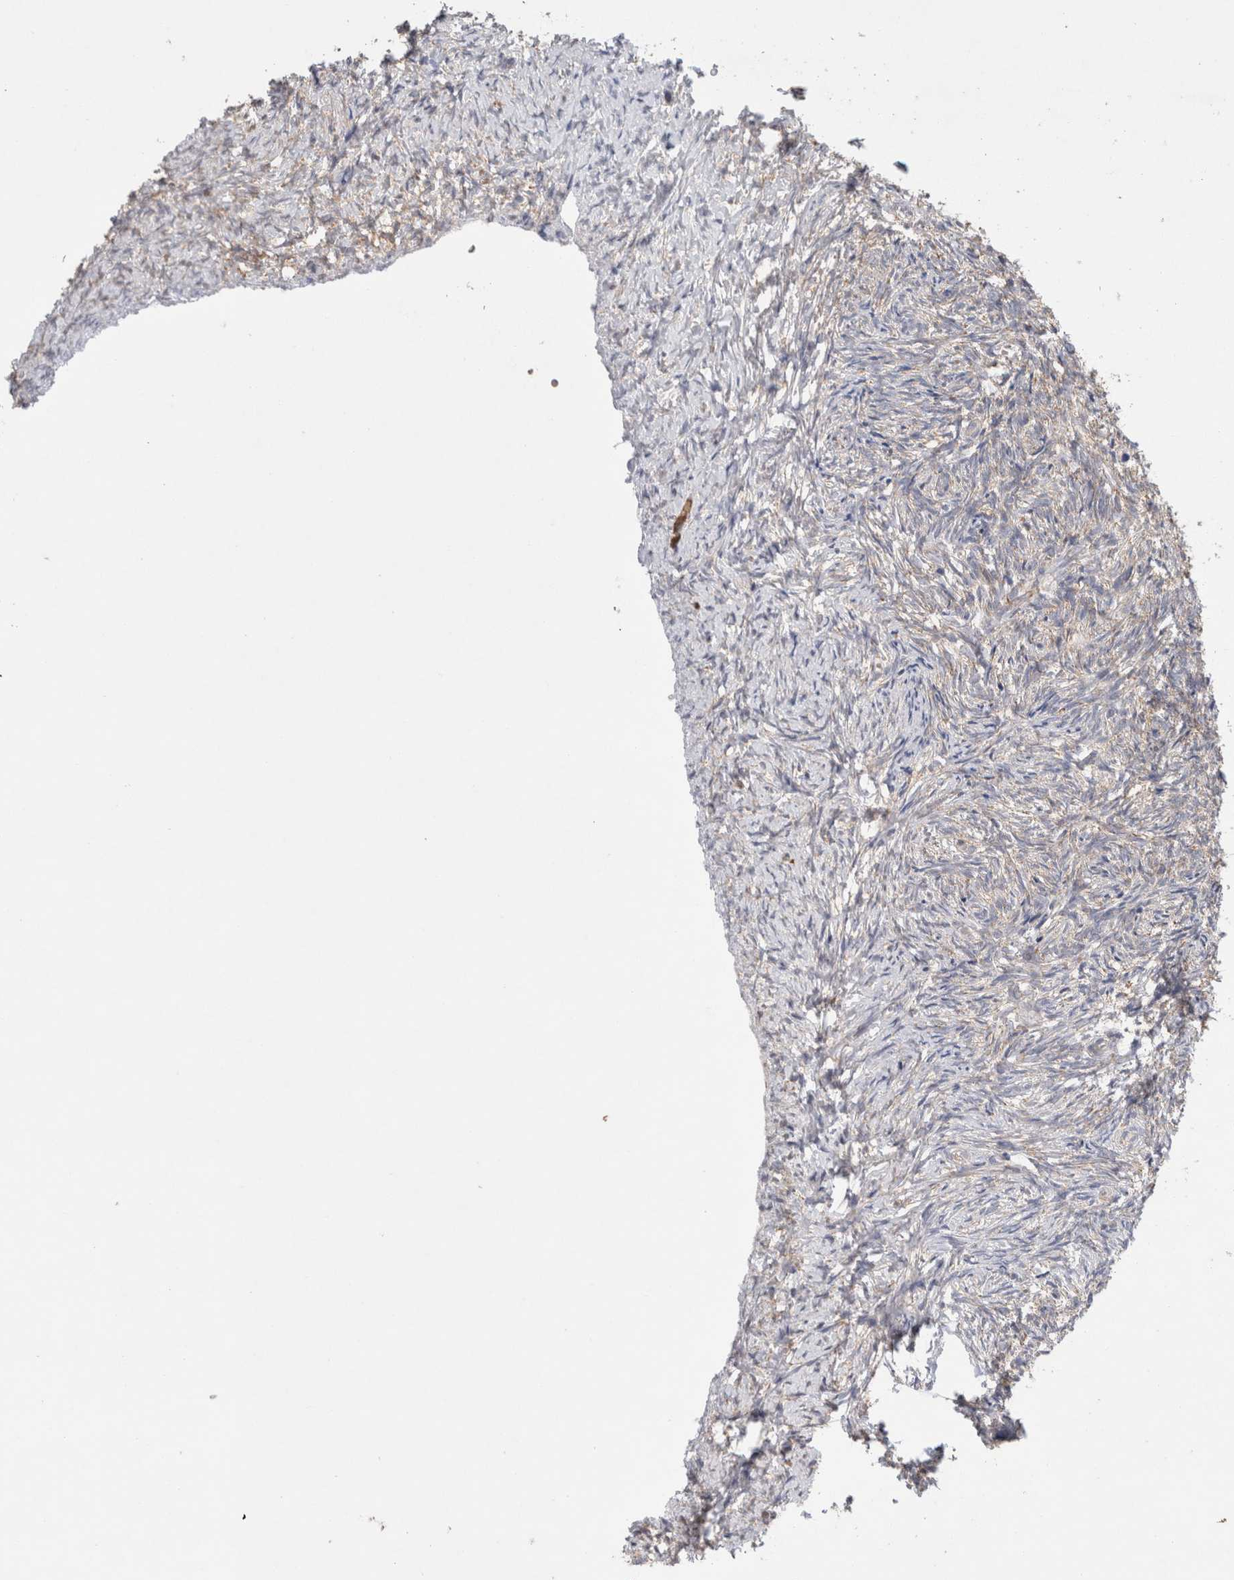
{"staining": {"intensity": "strong", "quantity": ">75%", "location": "cytoplasmic/membranous"}, "tissue": "ovary", "cell_type": "Follicle cells", "image_type": "normal", "snomed": [{"axis": "morphology", "description": "Normal tissue, NOS"}, {"axis": "topography", "description": "Ovary"}], "caption": "Immunohistochemical staining of benign human ovary displays high levels of strong cytoplasmic/membranous staining in about >75% of follicle cells.", "gene": "NDOR1", "patient": {"sex": "female", "age": 41}}